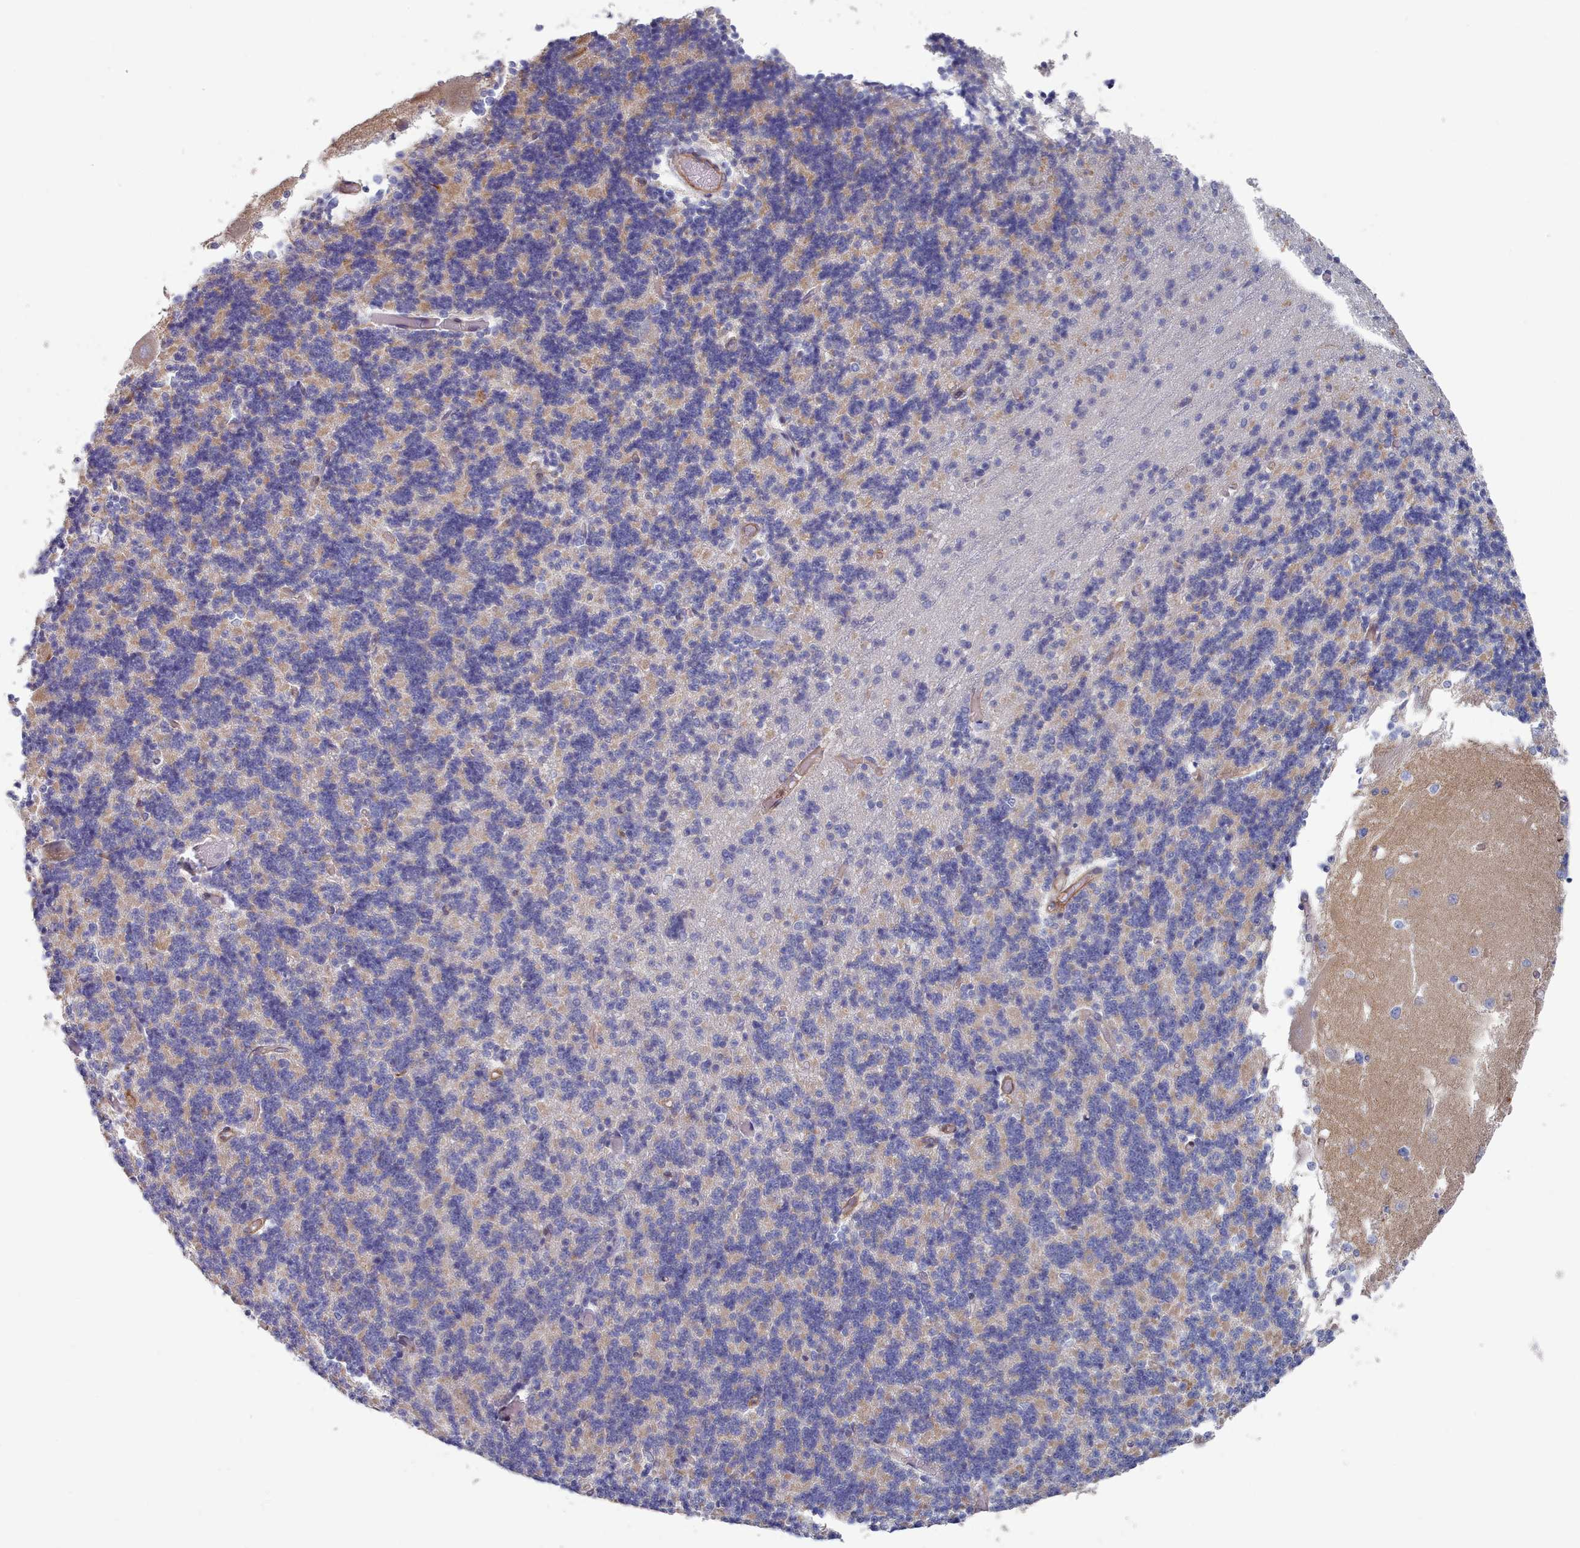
{"staining": {"intensity": "moderate", "quantity": "25%-75%", "location": "cytoplasmic/membranous"}, "tissue": "cerebellum", "cell_type": "Cells in granular layer", "image_type": "normal", "snomed": [{"axis": "morphology", "description": "Normal tissue, NOS"}, {"axis": "topography", "description": "Cerebellum"}], "caption": "IHC micrograph of unremarkable cerebellum: human cerebellum stained using IHC exhibits medium levels of moderate protein expression localized specifically in the cytoplasmic/membranous of cells in granular layer, appearing as a cytoplasmic/membranous brown color.", "gene": "G6PC1", "patient": {"sex": "male", "age": 37}}